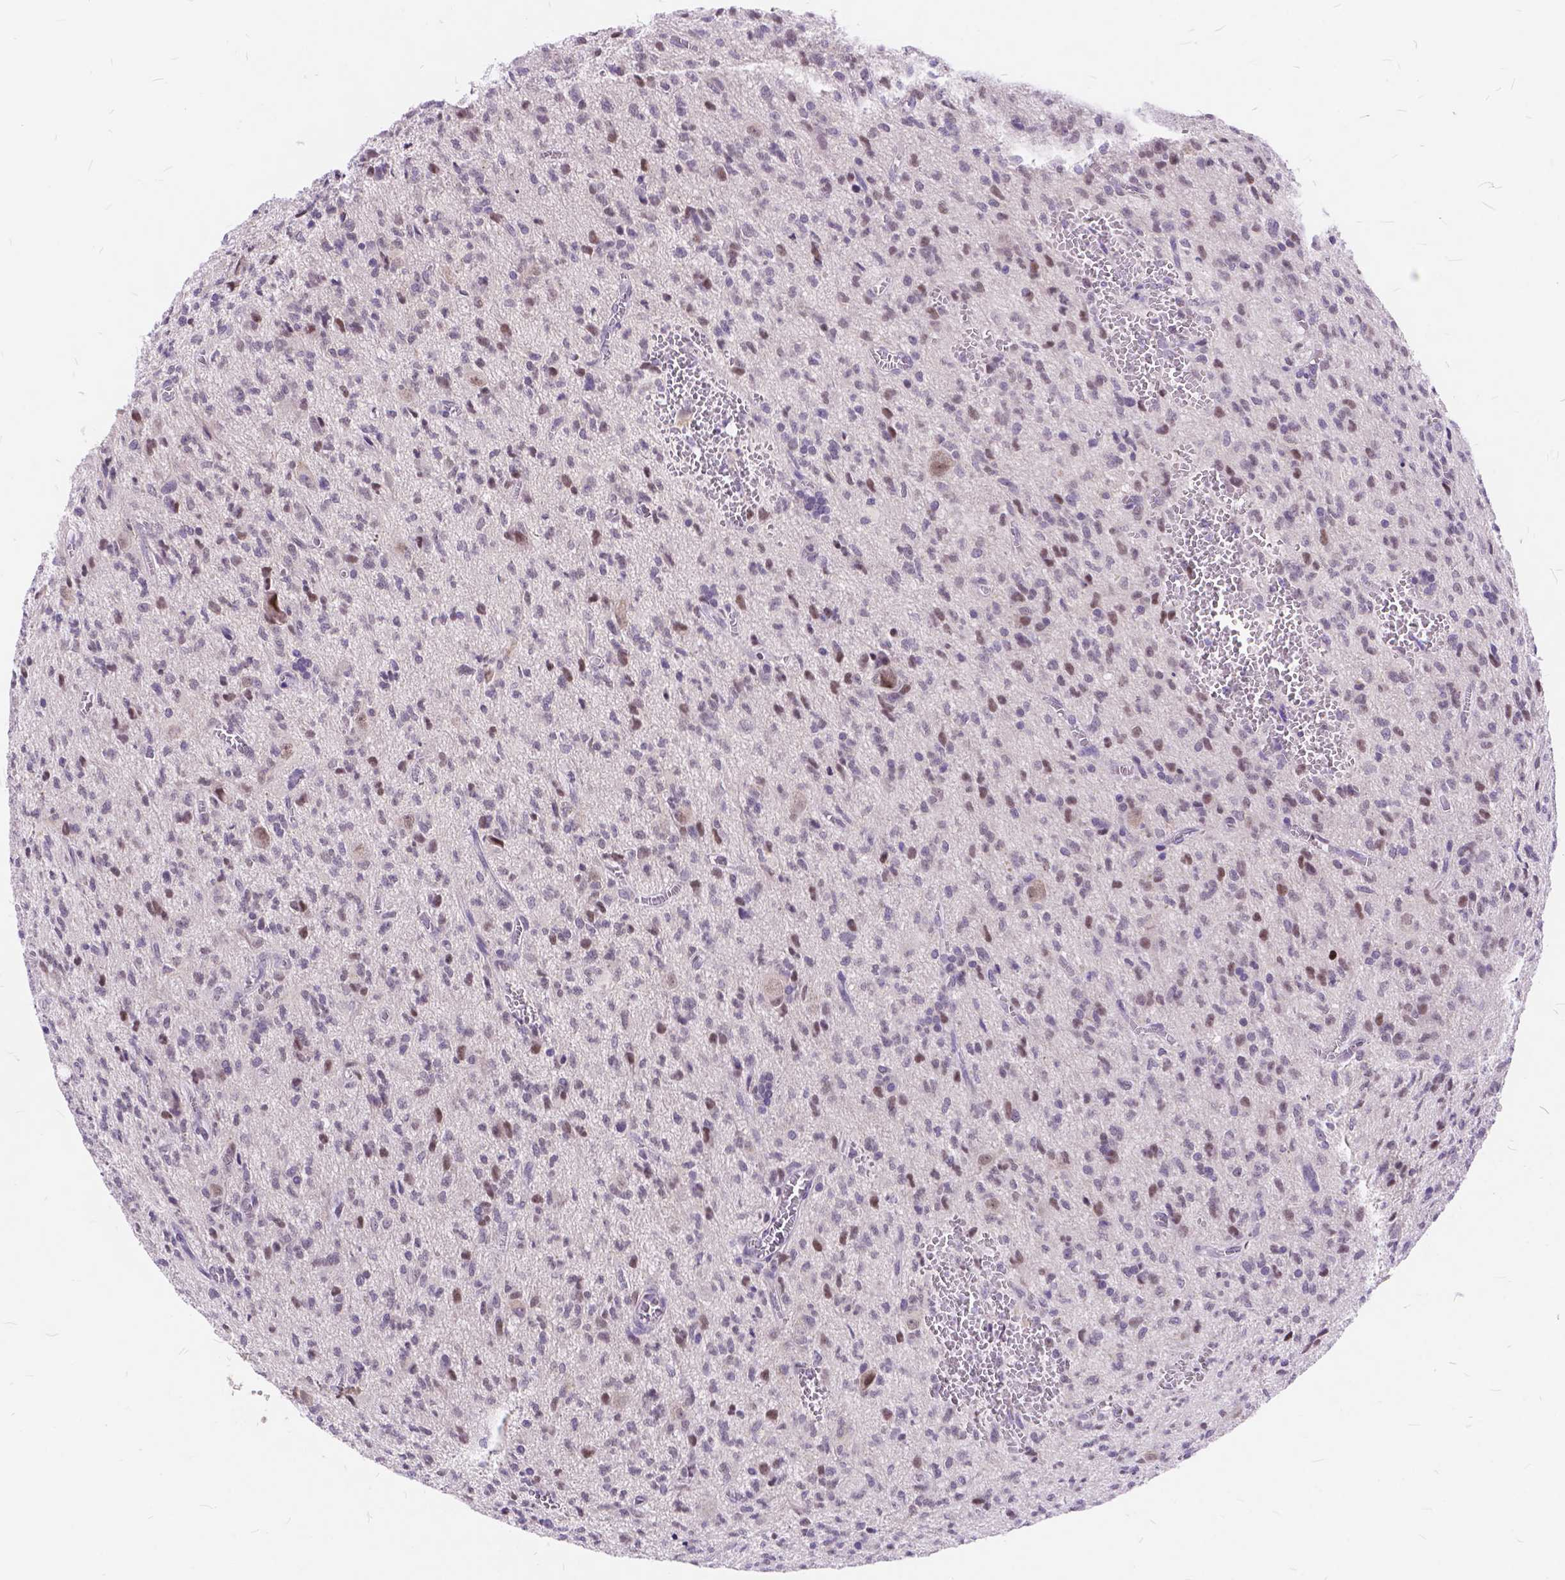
{"staining": {"intensity": "negative", "quantity": "none", "location": "none"}, "tissue": "glioma", "cell_type": "Tumor cells", "image_type": "cancer", "snomed": [{"axis": "morphology", "description": "Glioma, malignant, Low grade"}, {"axis": "topography", "description": "Brain"}], "caption": "The micrograph exhibits no staining of tumor cells in low-grade glioma (malignant).", "gene": "MAN2C1", "patient": {"sex": "male", "age": 64}}